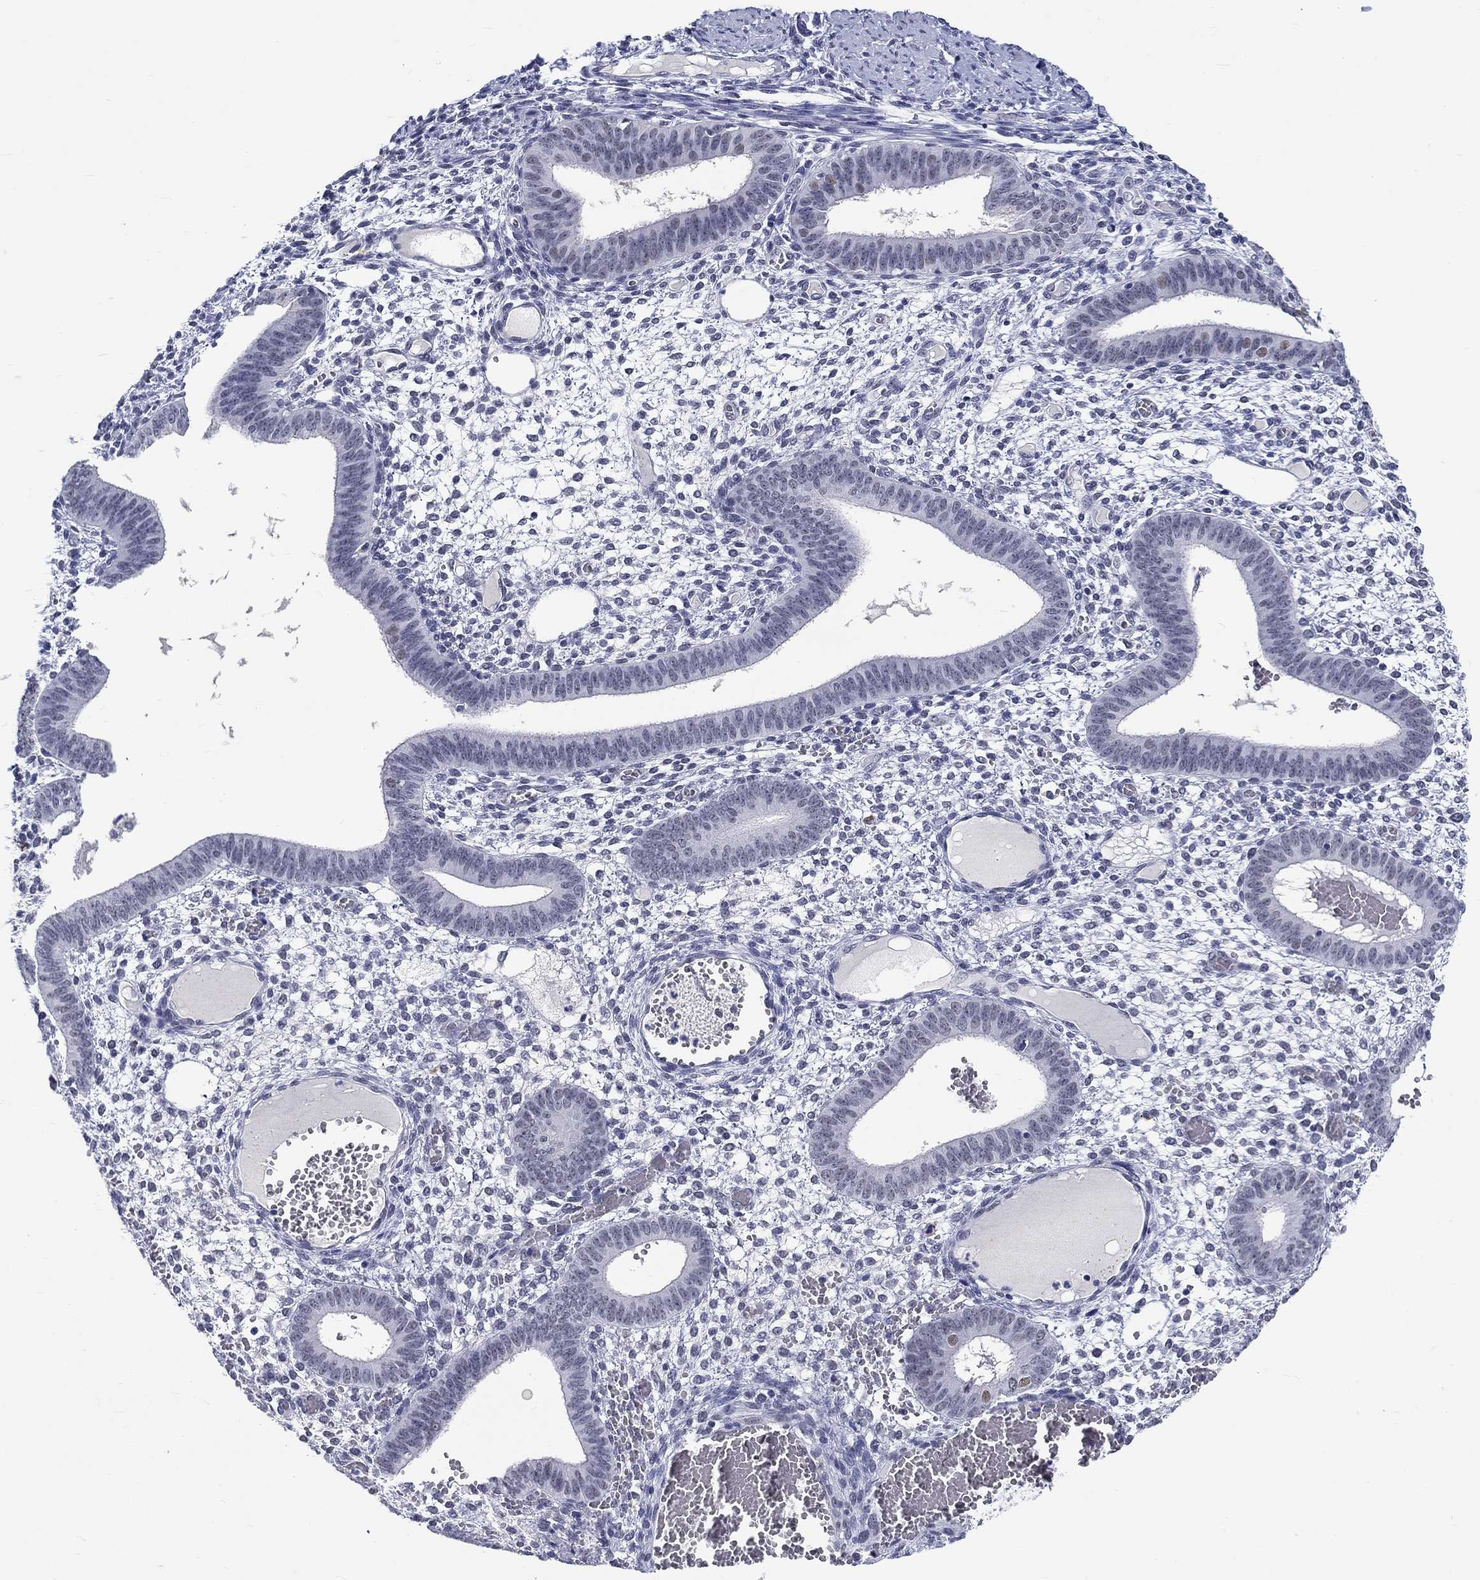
{"staining": {"intensity": "negative", "quantity": "none", "location": "none"}, "tissue": "endometrium", "cell_type": "Cells in endometrial stroma", "image_type": "normal", "snomed": [{"axis": "morphology", "description": "Normal tissue, NOS"}, {"axis": "topography", "description": "Endometrium"}], "caption": "High power microscopy photomicrograph of an IHC image of unremarkable endometrium, revealing no significant staining in cells in endometrial stroma.", "gene": "GRIN1", "patient": {"sex": "female", "age": 42}}